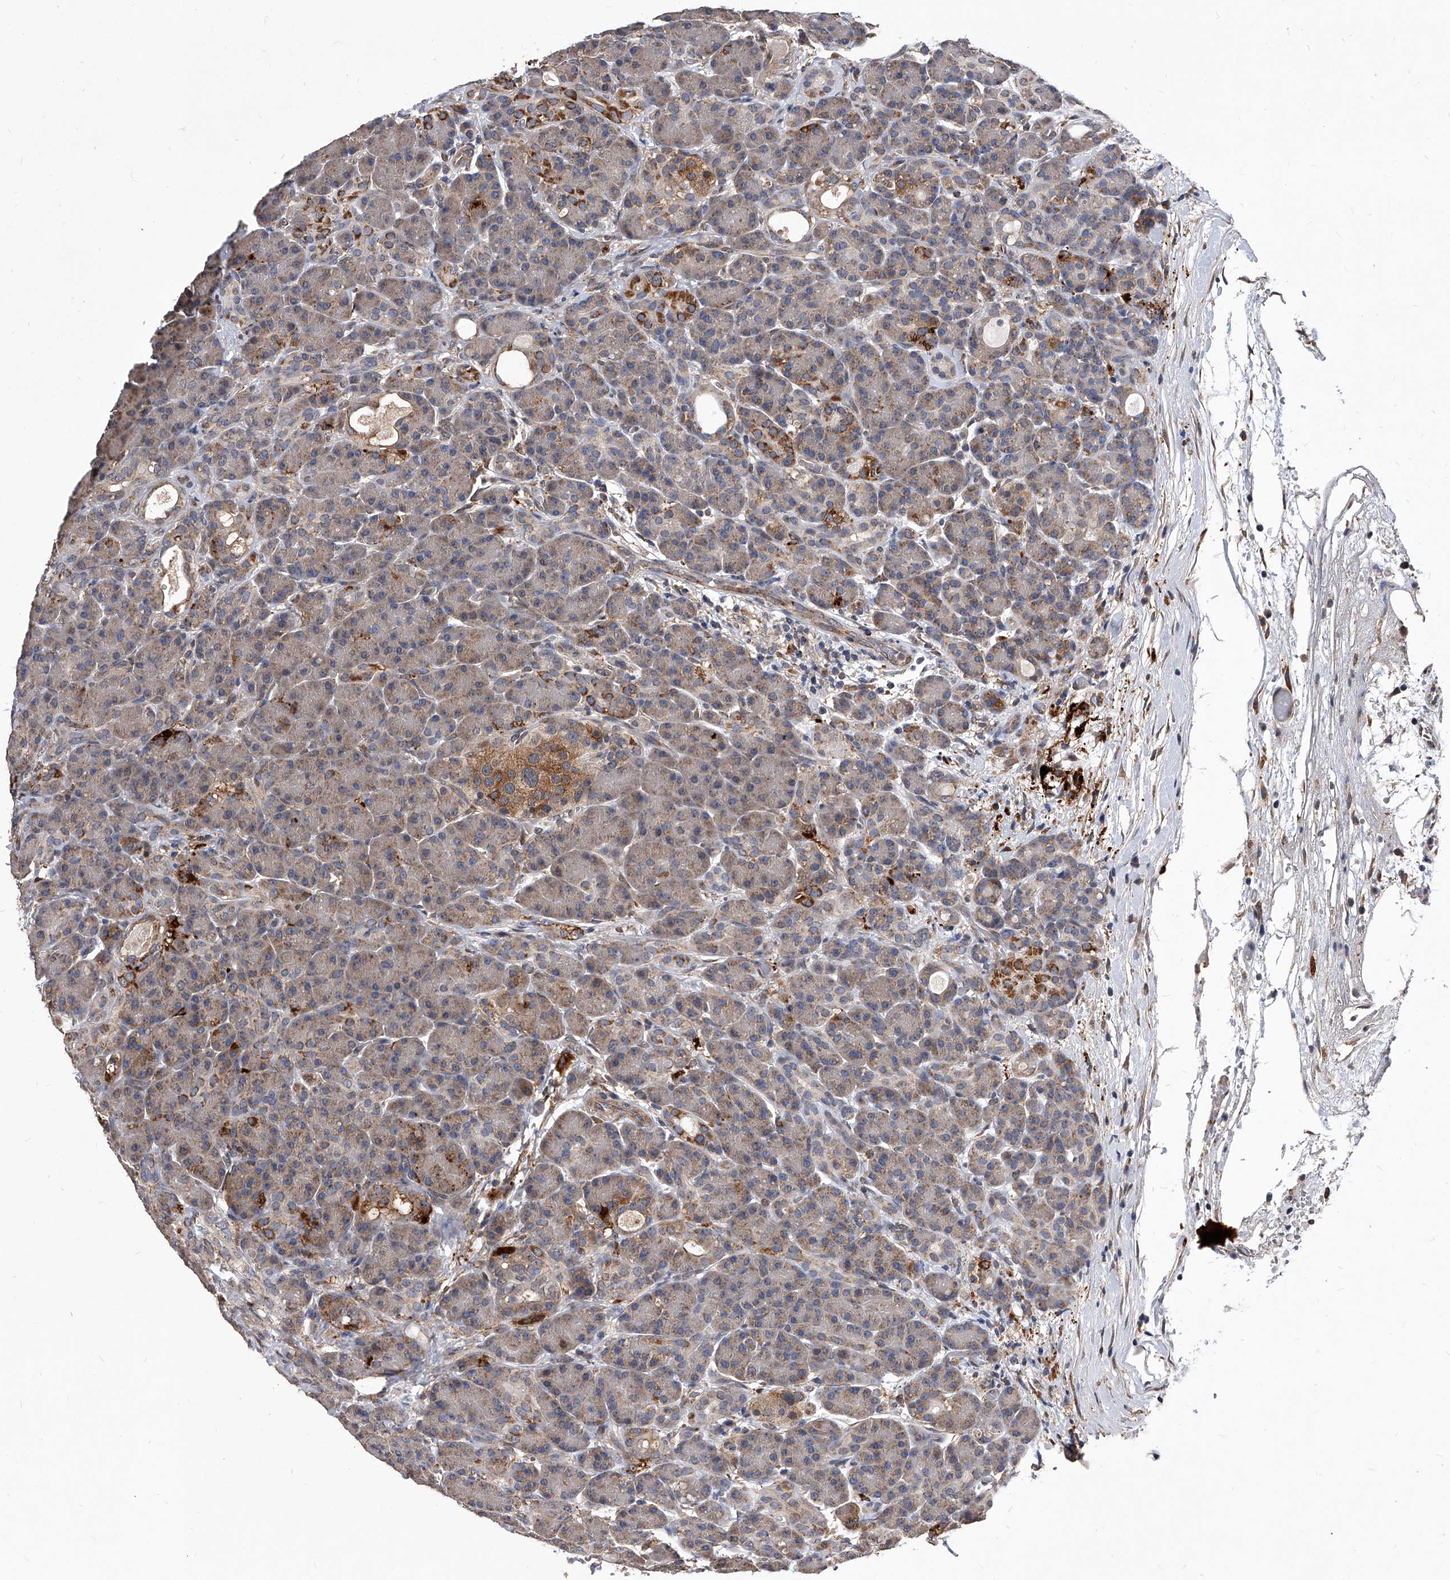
{"staining": {"intensity": "moderate", "quantity": "25%-75%", "location": "cytoplasmic/membranous"}, "tissue": "pancreas", "cell_type": "Exocrine glandular cells", "image_type": "normal", "snomed": [{"axis": "morphology", "description": "Normal tissue, NOS"}, {"axis": "topography", "description": "Pancreas"}], "caption": "Immunohistochemistry micrograph of normal human pancreas stained for a protein (brown), which reveals medium levels of moderate cytoplasmic/membranous expression in approximately 25%-75% of exocrine glandular cells.", "gene": "SOBP", "patient": {"sex": "male", "age": 63}}